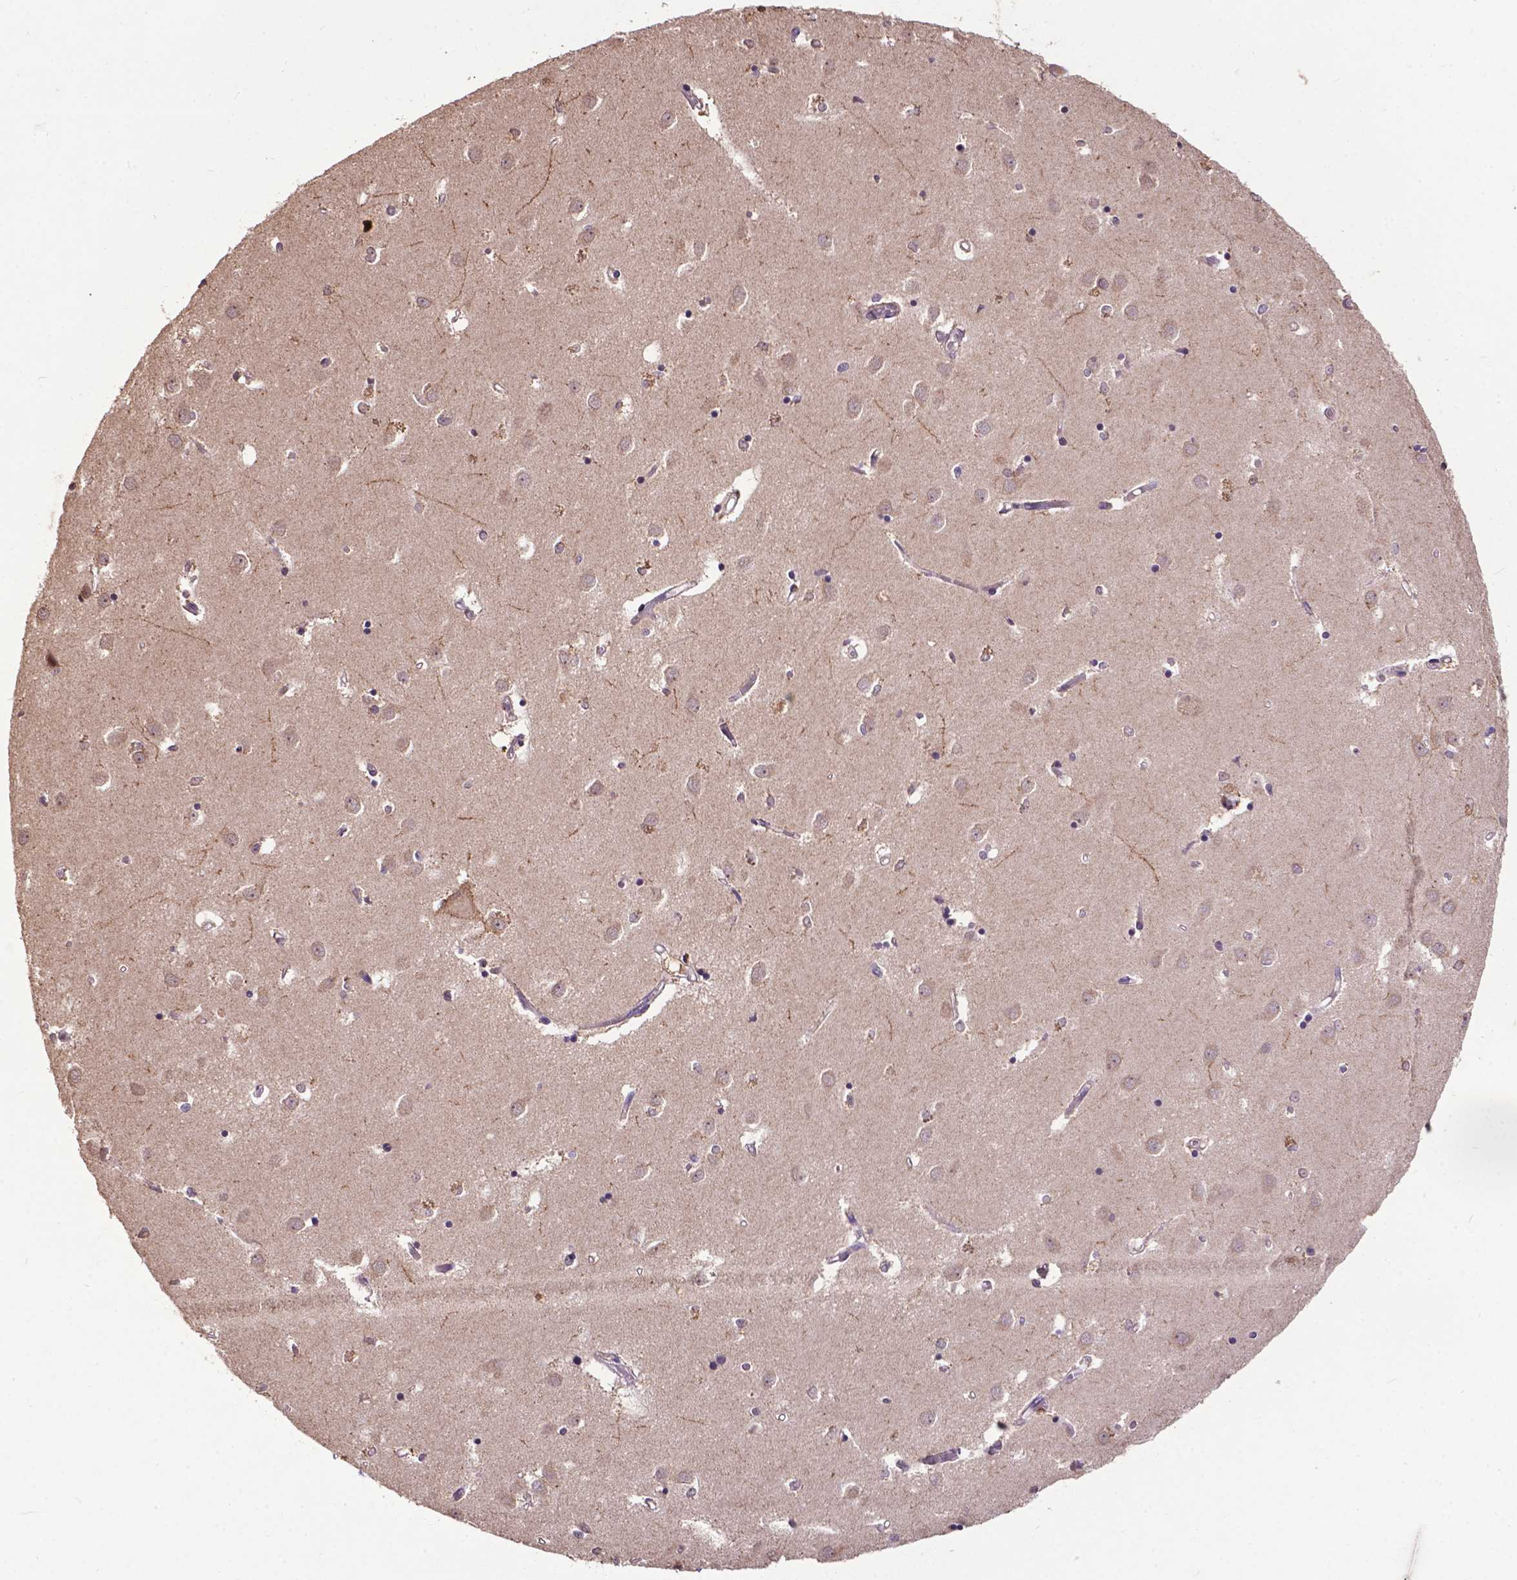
{"staining": {"intensity": "negative", "quantity": "none", "location": "none"}, "tissue": "caudate", "cell_type": "Glial cells", "image_type": "normal", "snomed": [{"axis": "morphology", "description": "Normal tissue, NOS"}, {"axis": "topography", "description": "Lateral ventricle wall"}], "caption": "IHC of normal caudate displays no staining in glial cells. The staining is performed using DAB brown chromogen with nuclei counter-stained in using hematoxylin.", "gene": "GLRA2", "patient": {"sex": "male", "age": 54}}